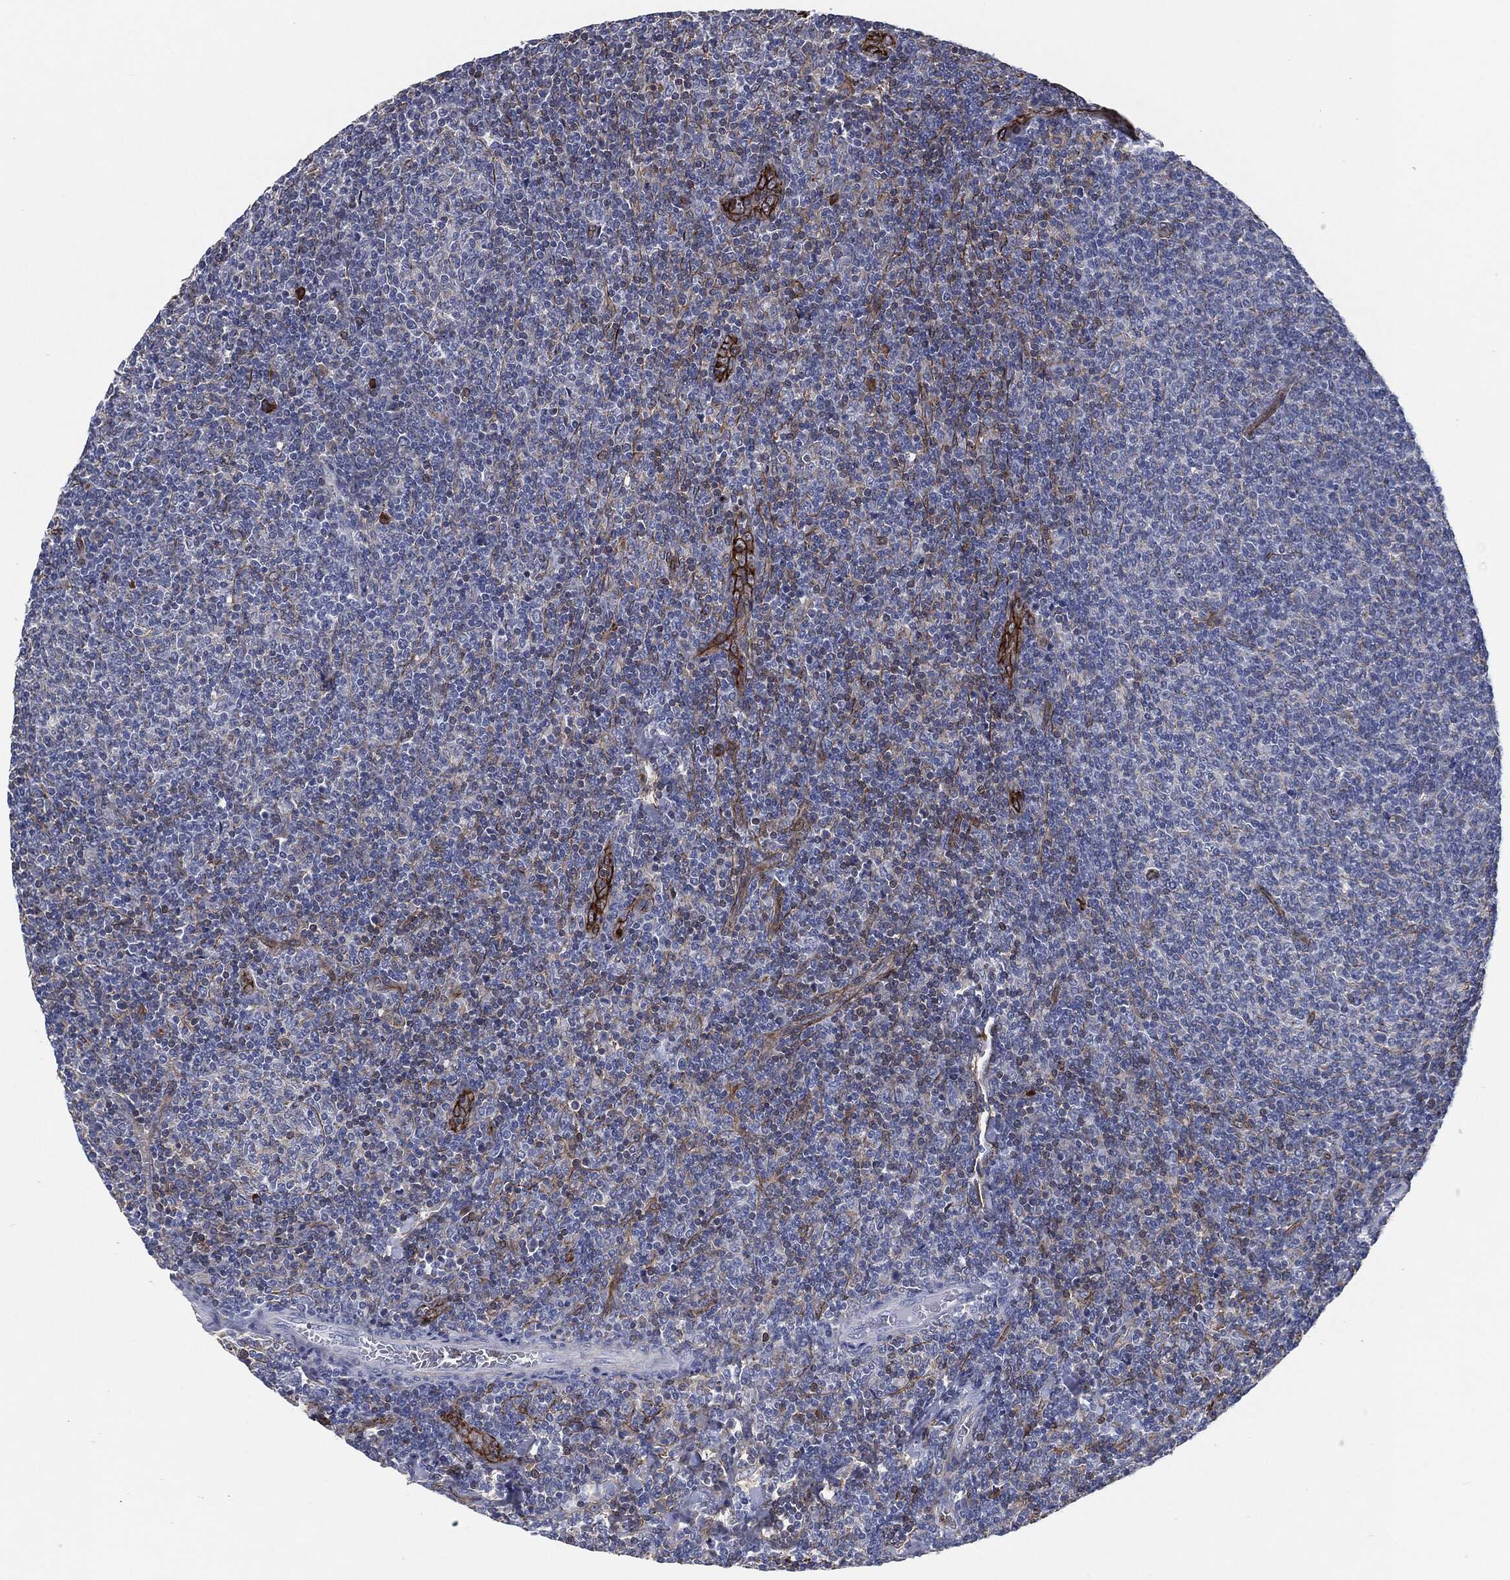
{"staining": {"intensity": "negative", "quantity": "none", "location": "none"}, "tissue": "lymphoma", "cell_type": "Tumor cells", "image_type": "cancer", "snomed": [{"axis": "morphology", "description": "Malignant lymphoma, non-Hodgkin's type, Low grade"}, {"axis": "topography", "description": "Lymph node"}], "caption": "Immunohistochemistry photomicrograph of malignant lymphoma, non-Hodgkin's type (low-grade) stained for a protein (brown), which shows no positivity in tumor cells. (Stains: DAB immunohistochemistry with hematoxylin counter stain, Microscopy: brightfield microscopy at high magnification).", "gene": "SVIL", "patient": {"sex": "male", "age": 52}}